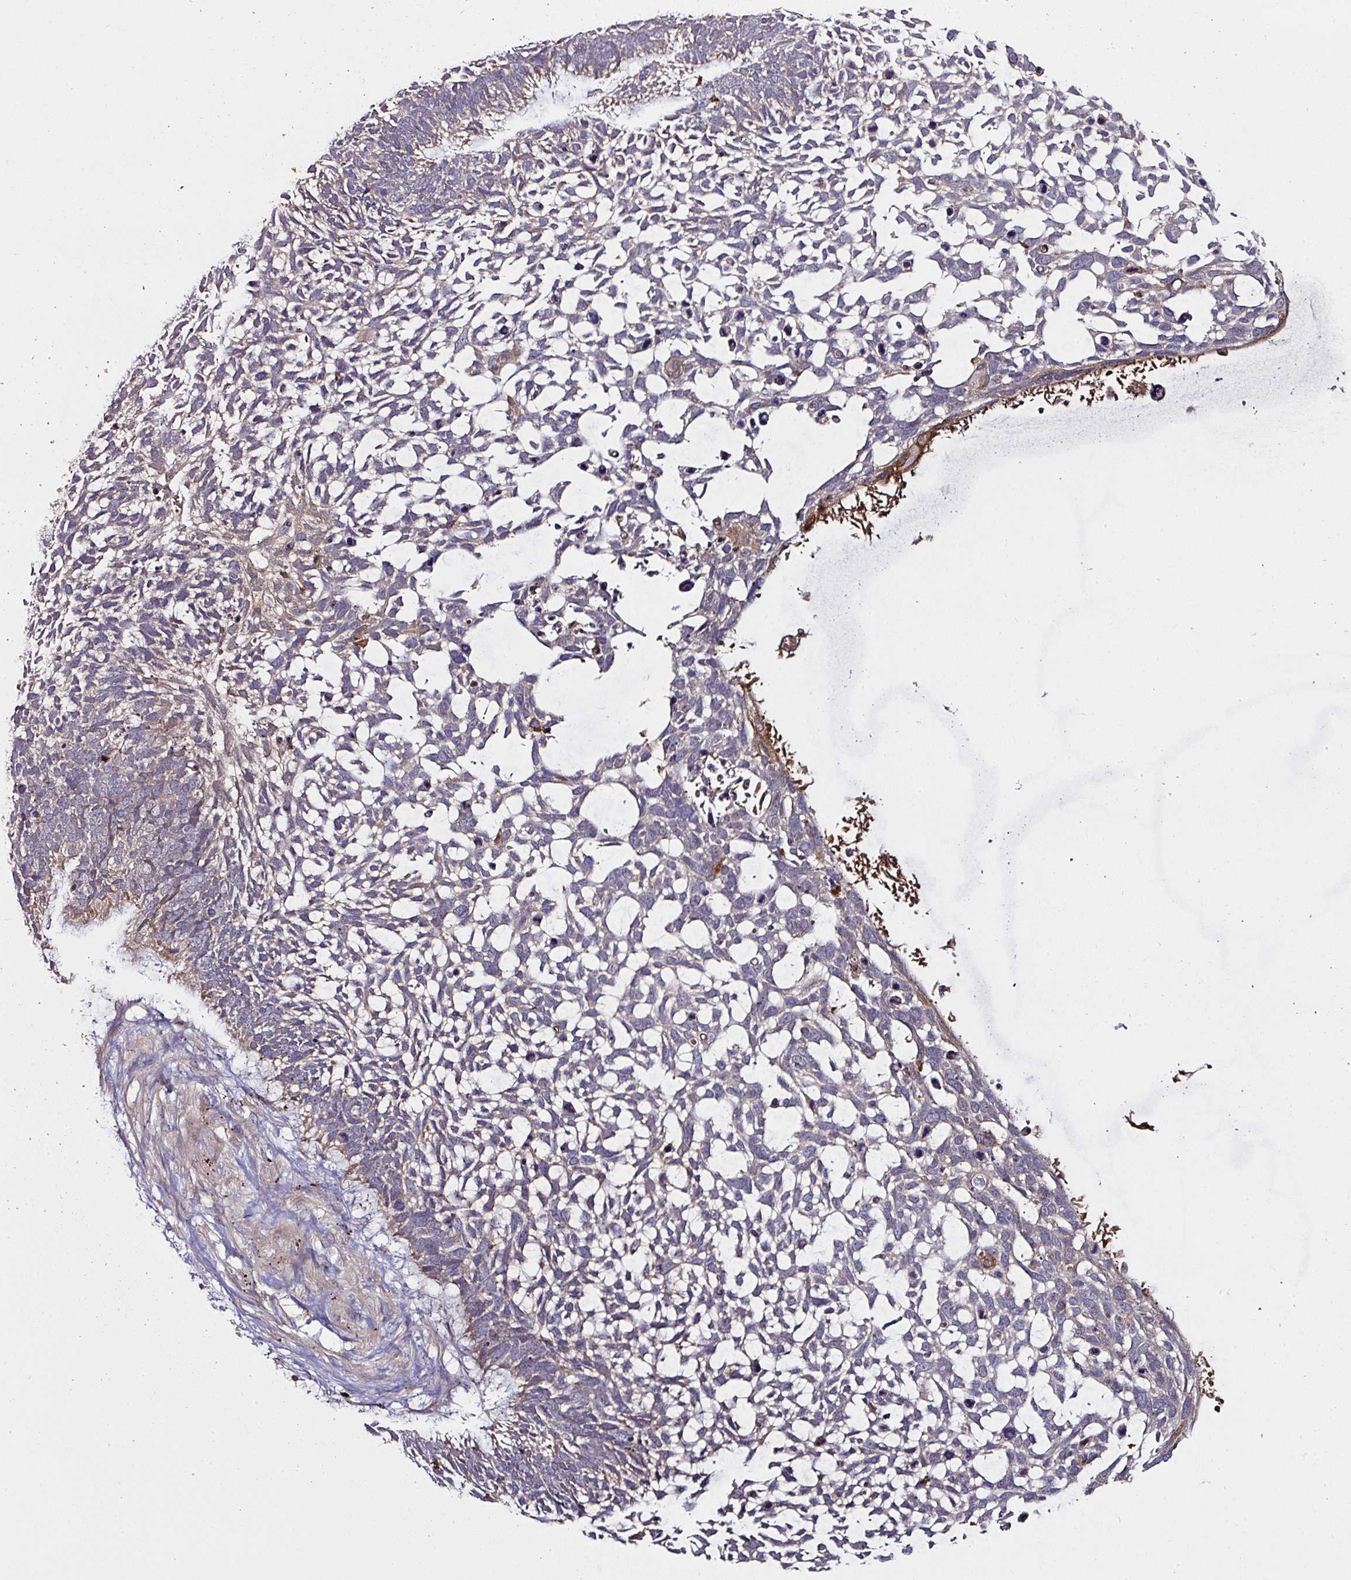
{"staining": {"intensity": "negative", "quantity": "none", "location": "none"}, "tissue": "skin cancer", "cell_type": "Tumor cells", "image_type": "cancer", "snomed": [{"axis": "morphology", "description": "Basal cell carcinoma"}, {"axis": "topography", "description": "Skin"}], "caption": "An immunohistochemistry (IHC) image of basal cell carcinoma (skin) is shown. There is no staining in tumor cells of basal cell carcinoma (skin). (DAB immunohistochemistry (IHC) visualized using brightfield microscopy, high magnification).", "gene": "CTDSP2", "patient": {"sex": "male", "age": 88}}